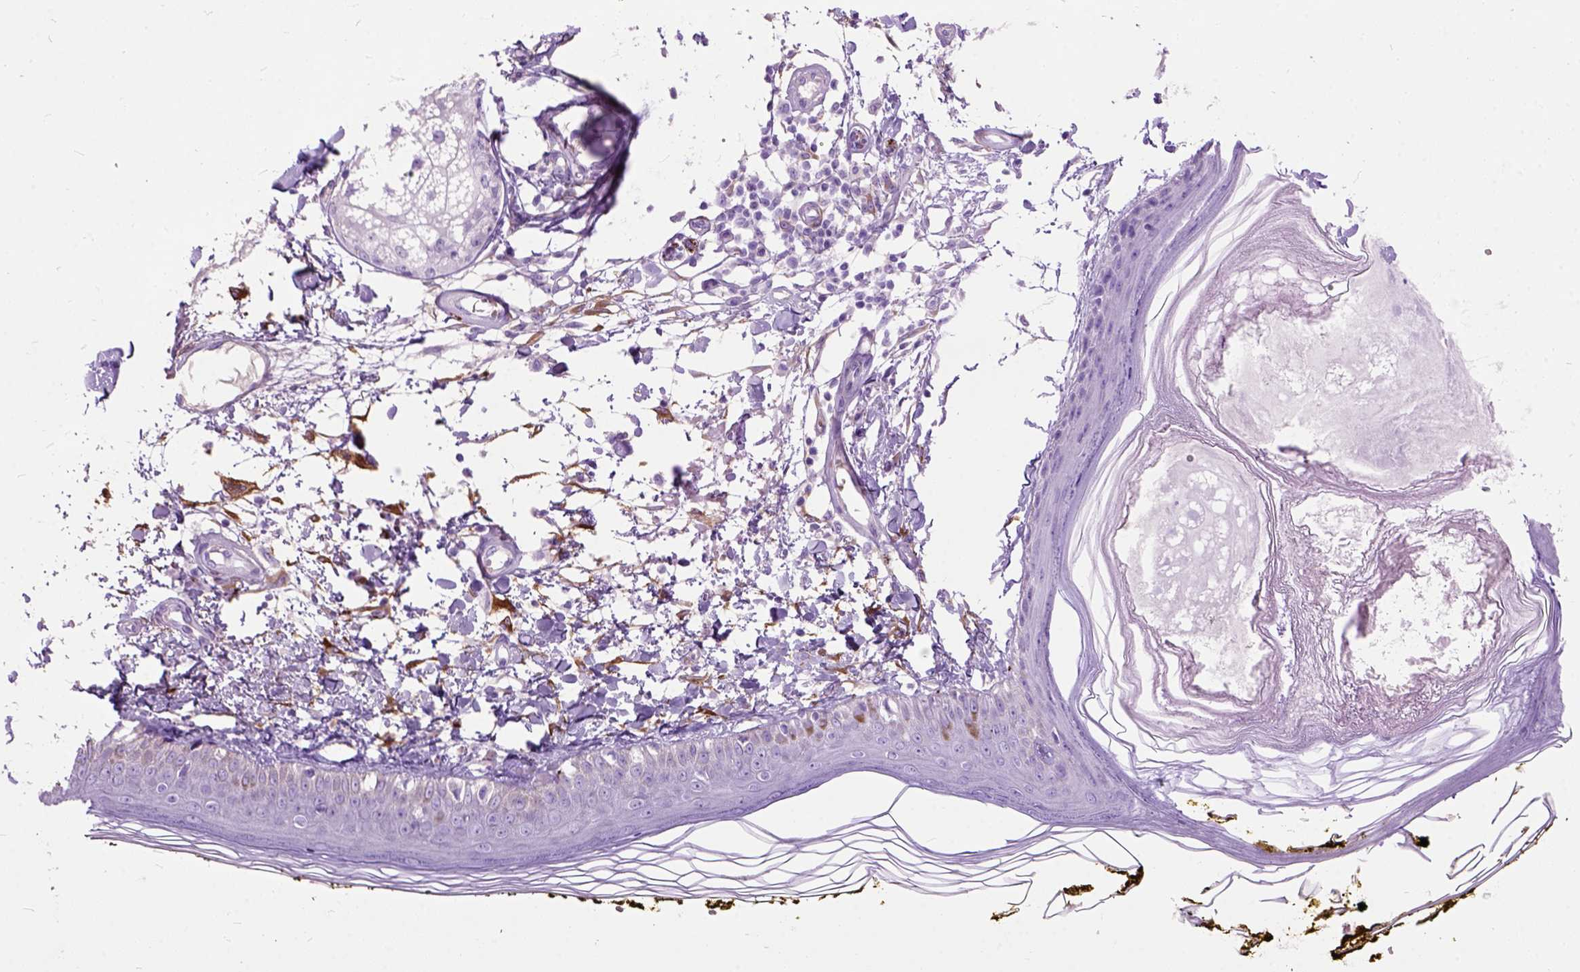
{"staining": {"intensity": "negative", "quantity": "none", "location": "none"}, "tissue": "skin", "cell_type": "Fibroblasts", "image_type": "normal", "snomed": [{"axis": "morphology", "description": "Normal tissue, NOS"}, {"axis": "topography", "description": "Skin"}], "caption": "This is an immunohistochemistry histopathology image of normal skin. There is no expression in fibroblasts.", "gene": "MAPT", "patient": {"sex": "male", "age": 76}}